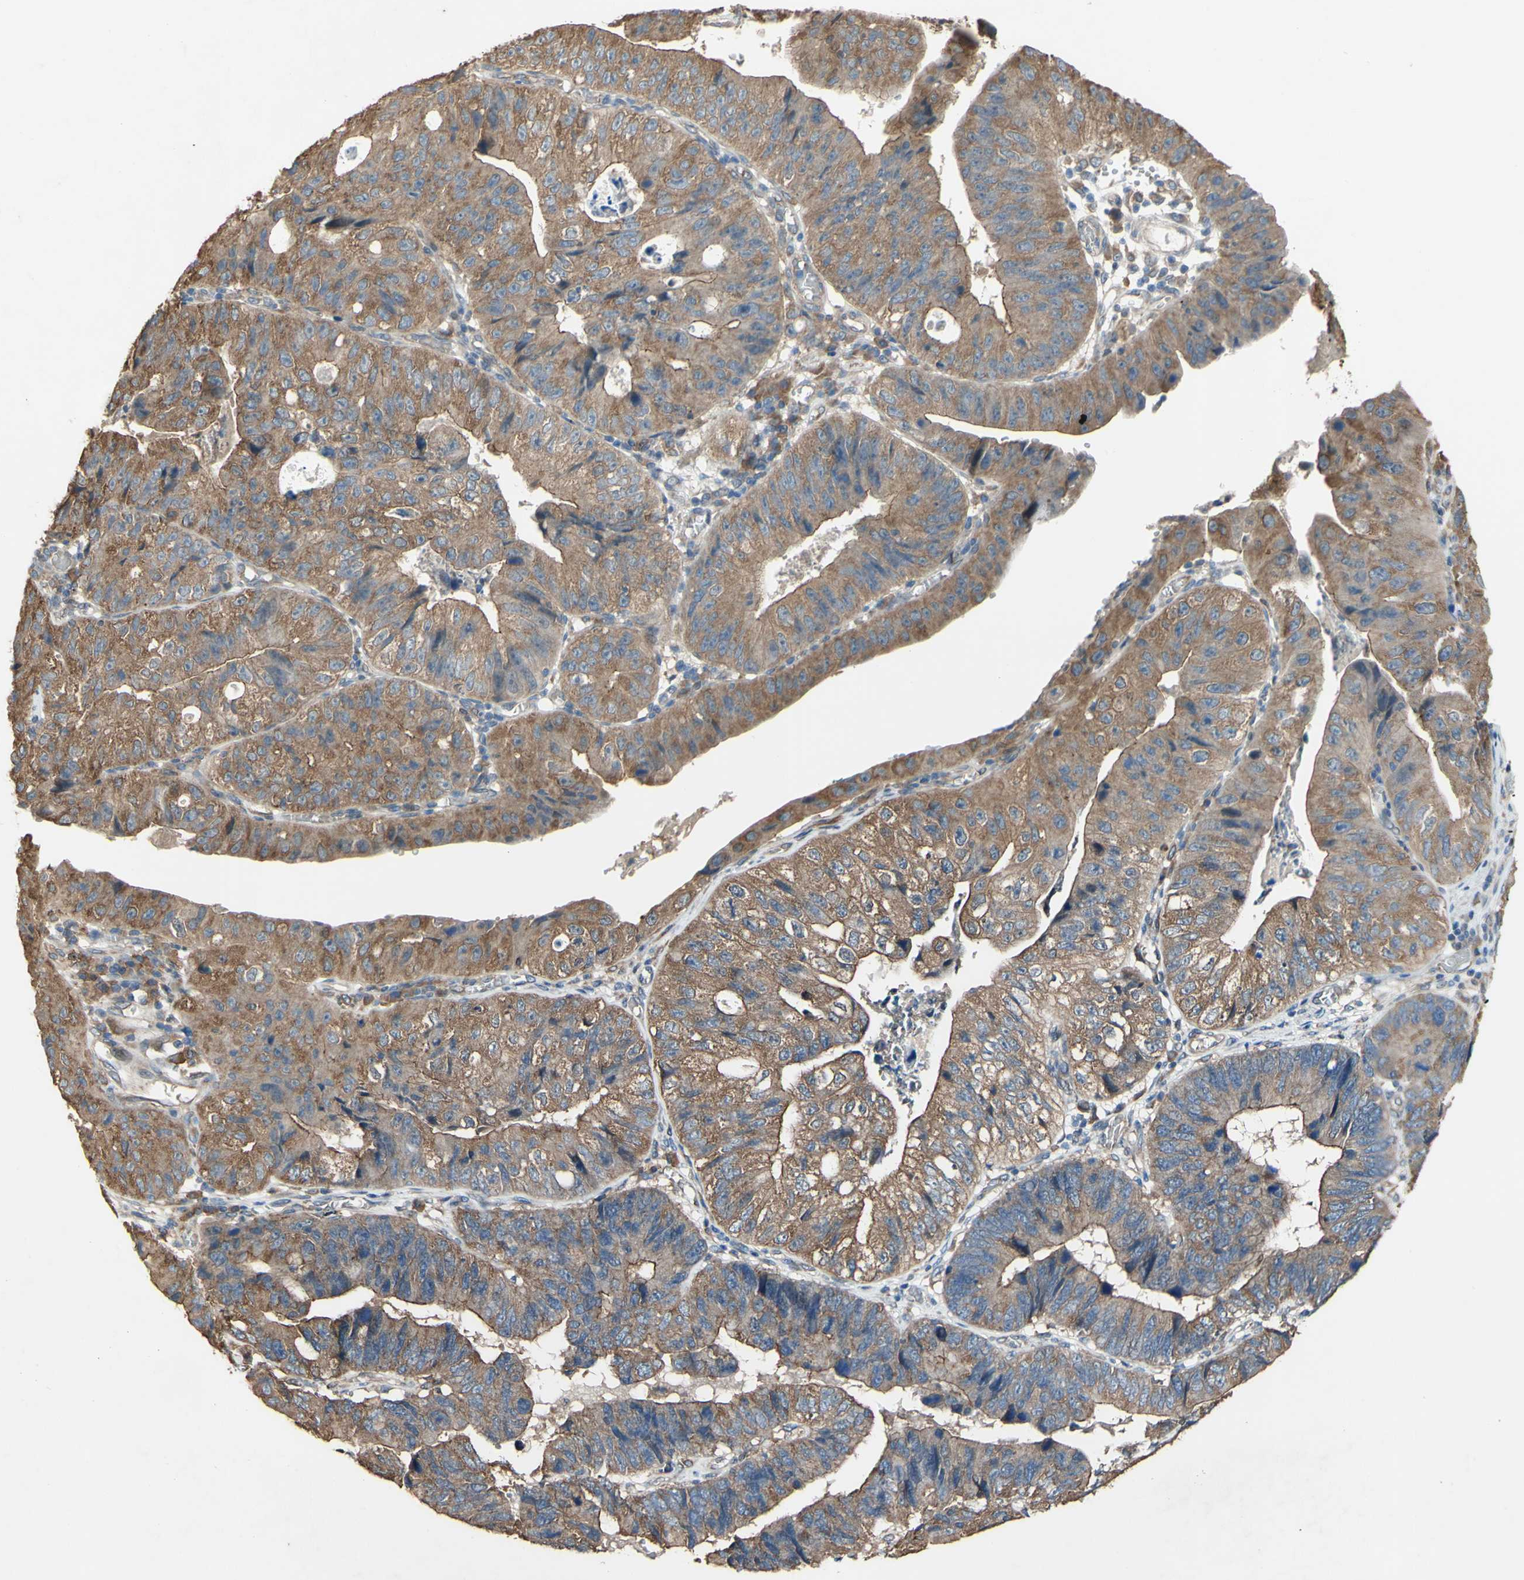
{"staining": {"intensity": "moderate", "quantity": ">75%", "location": "cytoplasmic/membranous"}, "tissue": "stomach cancer", "cell_type": "Tumor cells", "image_type": "cancer", "snomed": [{"axis": "morphology", "description": "Adenocarcinoma, NOS"}, {"axis": "topography", "description": "Stomach"}], "caption": "Protein expression analysis of human stomach adenocarcinoma reveals moderate cytoplasmic/membranous staining in approximately >75% of tumor cells. (DAB IHC, brown staining for protein, blue staining for nuclei).", "gene": "PDGFB", "patient": {"sex": "male", "age": 59}}